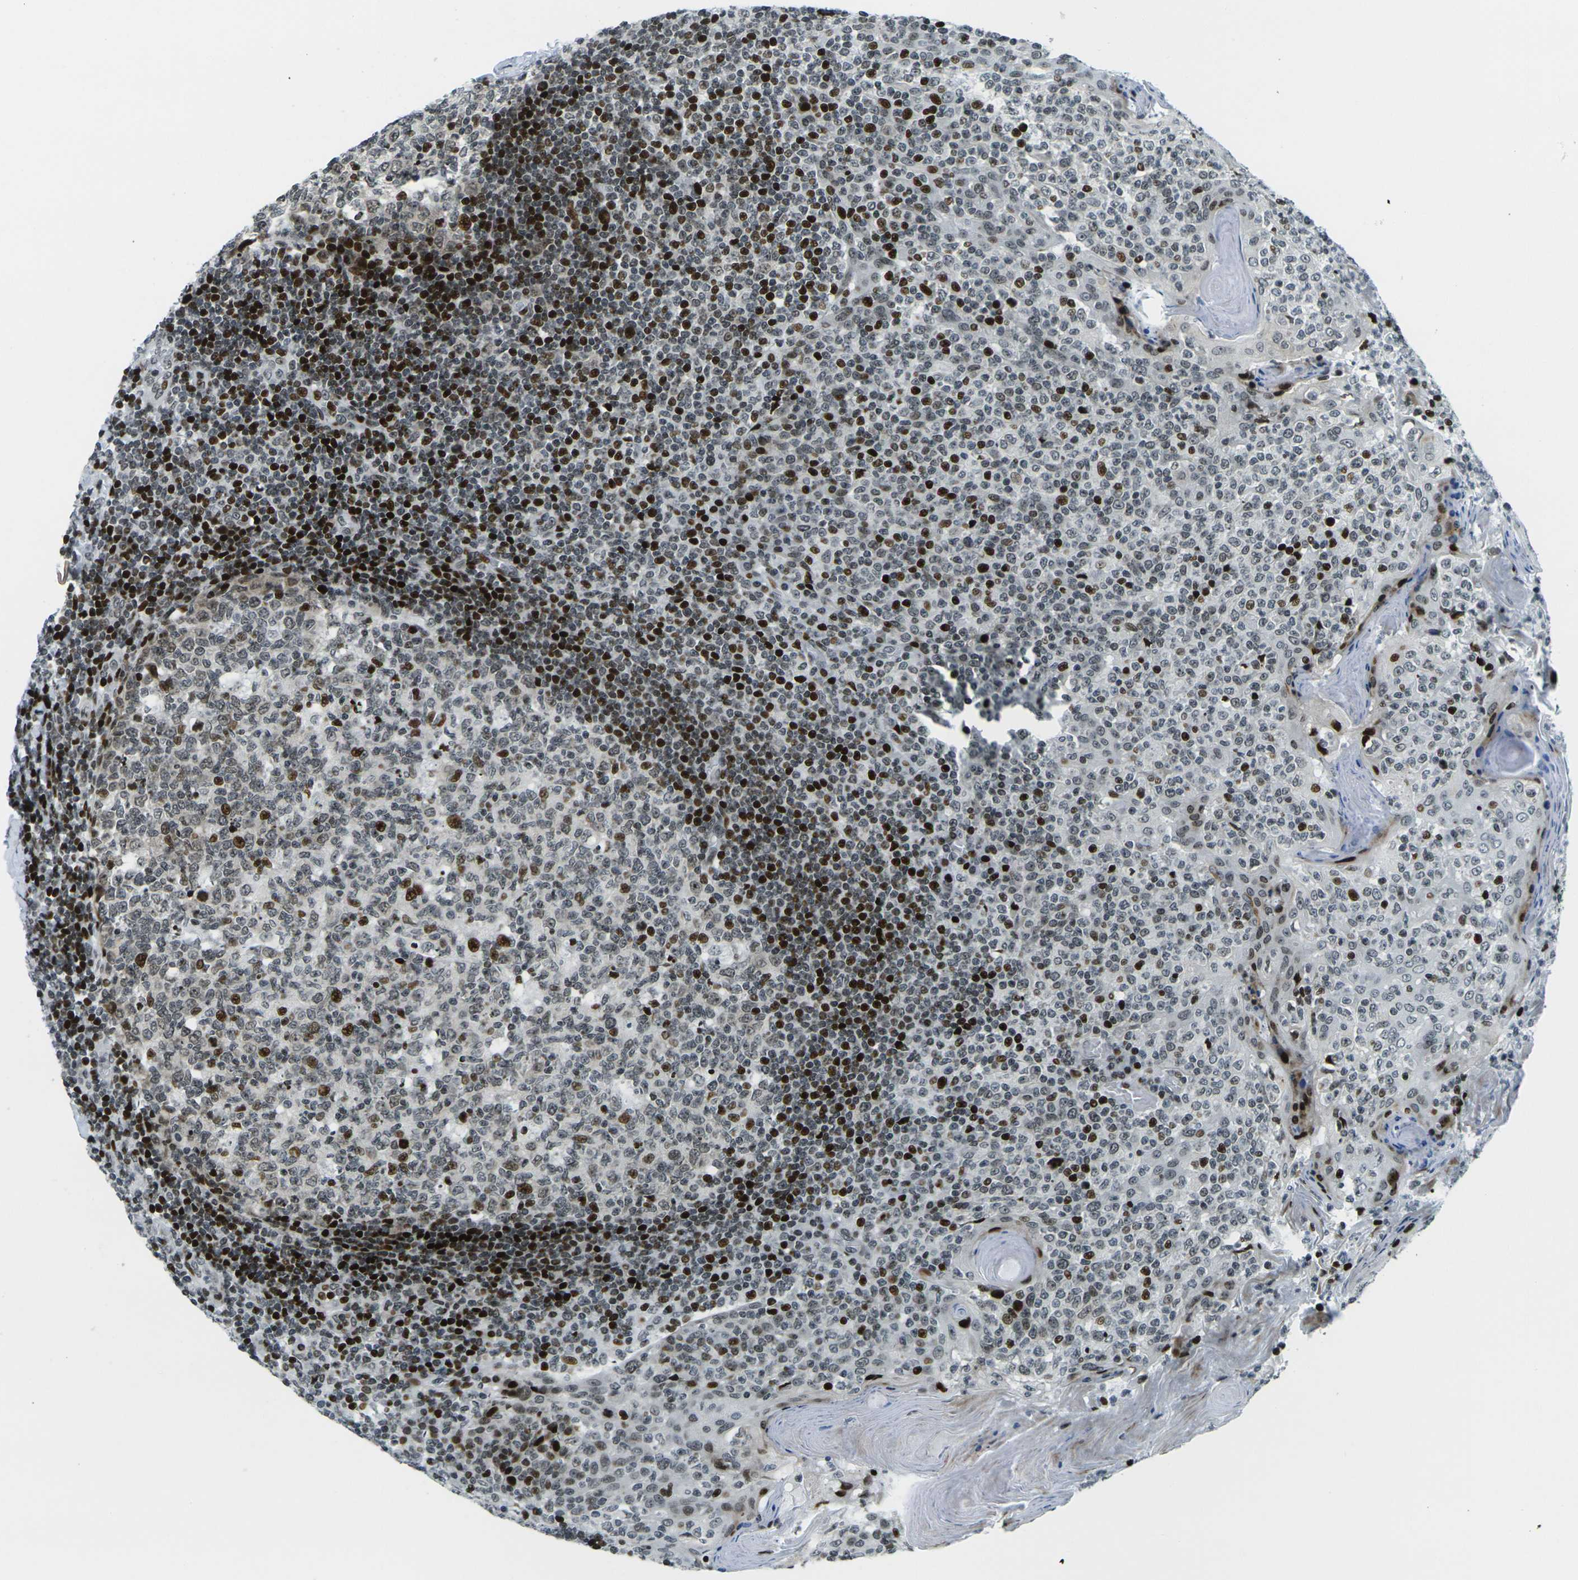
{"staining": {"intensity": "moderate", "quantity": ">75%", "location": "nuclear"}, "tissue": "tonsil", "cell_type": "Germinal center cells", "image_type": "normal", "snomed": [{"axis": "morphology", "description": "Normal tissue, NOS"}, {"axis": "topography", "description": "Tonsil"}], "caption": "This photomicrograph exhibits immunohistochemistry (IHC) staining of benign tonsil, with medium moderate nuclear positivity in approximately >75% of germinal center cells.", "gene": "H3", "patient": {"sex": "female", "age": 19}}